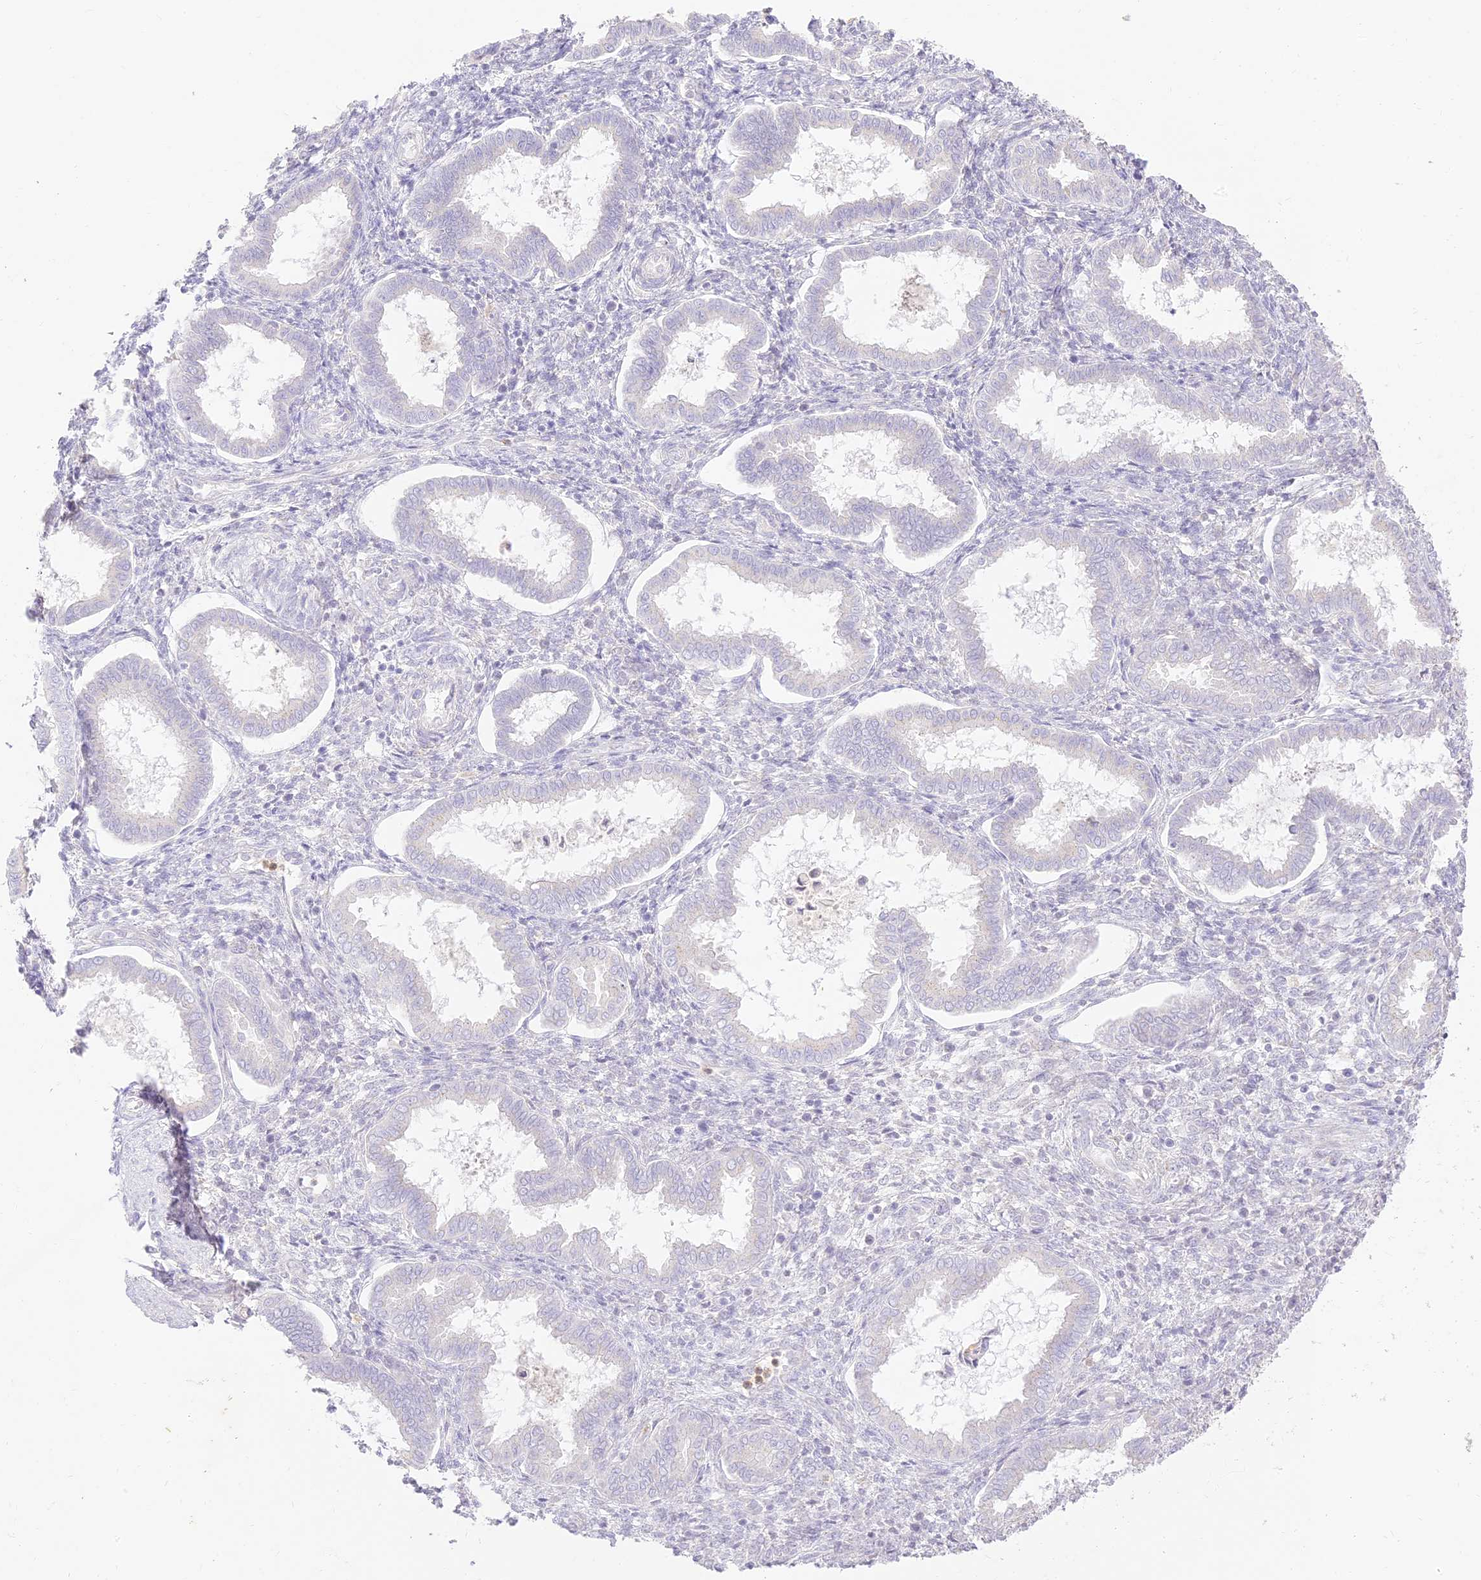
{"staining": {"intensity": "negative", "quantity": "none", "location": "none"}, "tissue": "endometrium", "cell_type": "Cells in endometrial stroma", "image_type": "normal", "snomed": [{"axis": "morphology", "description": "Normal tissue, NOS"}, {"axis": "topography", "description": "Endometrium"}], "caption": "DAB (3,3'-diaminobenzidine) immunohistochemical staining of benign endometrium reveals no significant staining in cells in endometrial stroma.", "gene": "SEC13", "patient": {"sex": "female", "age": 24}}